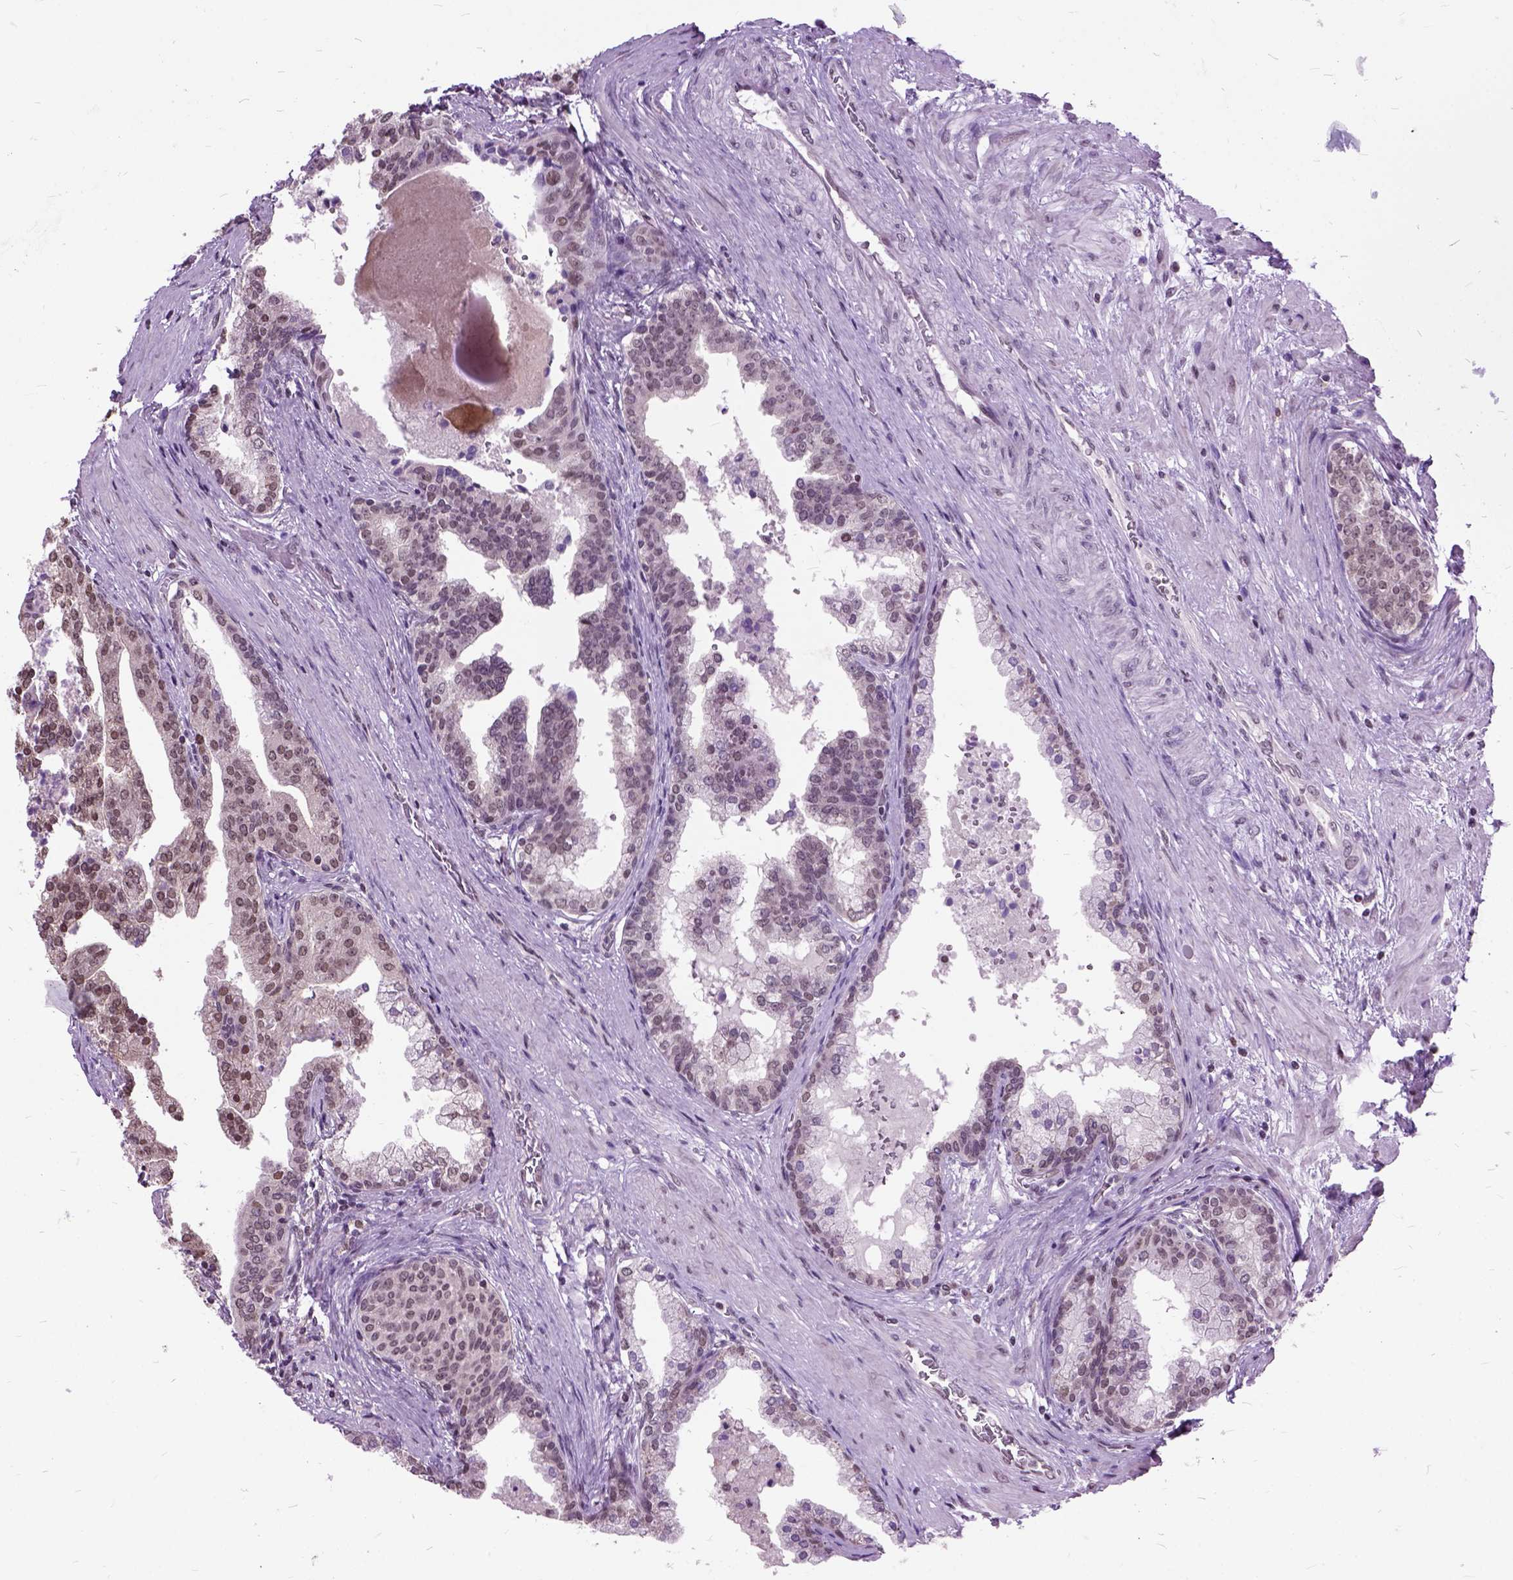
{"staining": {"intensity": "weak", "quantity": ">75%", "location": "nuclear"}, "tissue": "prostate cancer", "cell_type": "Tumor cells", "image_type": "cancer", "snomed": [{"axis": "morphology", "description": "Adenocarcinoma, NOS"}, {"axis": "topography", "description": "Prostate and seminal vesicle, NOS"}, {"axis": "topography", "description": "Prostate"}], "caption": "Protein expression by IHC exhibits weak nuclear expression in about >75% of tumor cells in prostate cancer (adenocarcinoma).", "gene": "ORC5", "patient": {"sex": "male", "age": 44}}